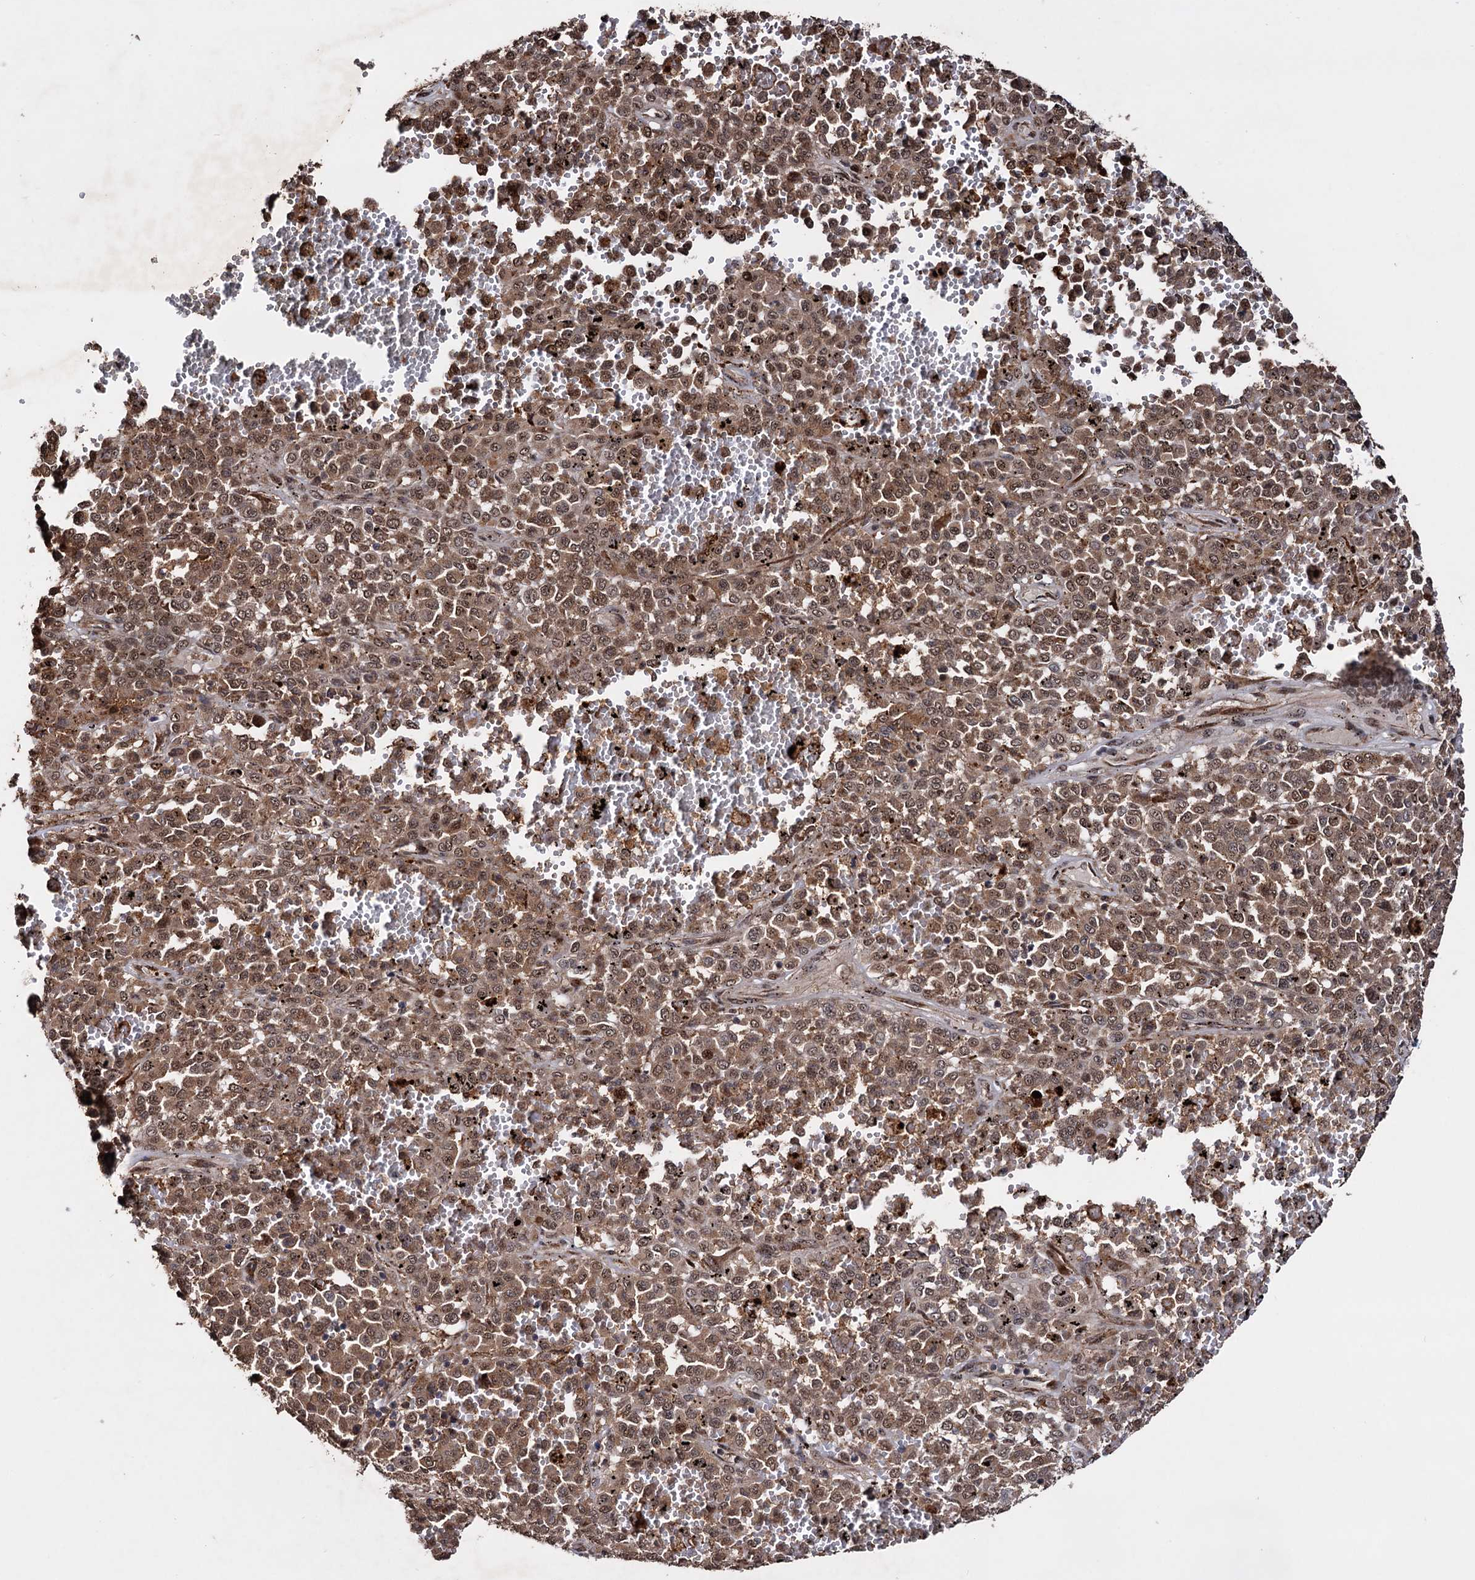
{"staining": {"intensity": "moderate", "quantity": ">75%", "location": "cytoplasmic/membranous,nuclear"}, "tissue": "melanoma", "cell_type": "Tumor cells", "image_type": "cancer", "snomed": [{"axis": "morphology", "description": "Malignant melanoma, Metastatic site"}, {"axis": "topography", "description": "Pancreas"}], "caption": "Moderate cytoplasmic/membranous and nuclear protein expression is seen in about >75% of tumor cells in malignant melanoma (metastatic site). Using DAB (3,3'-diaminobenzidine) (brown) and hematoxylin (blue) stains, captured at high magnification using brightfield microscopy.", "gene": "PIGB", "patient": {"sex": "female", "age": 30}}